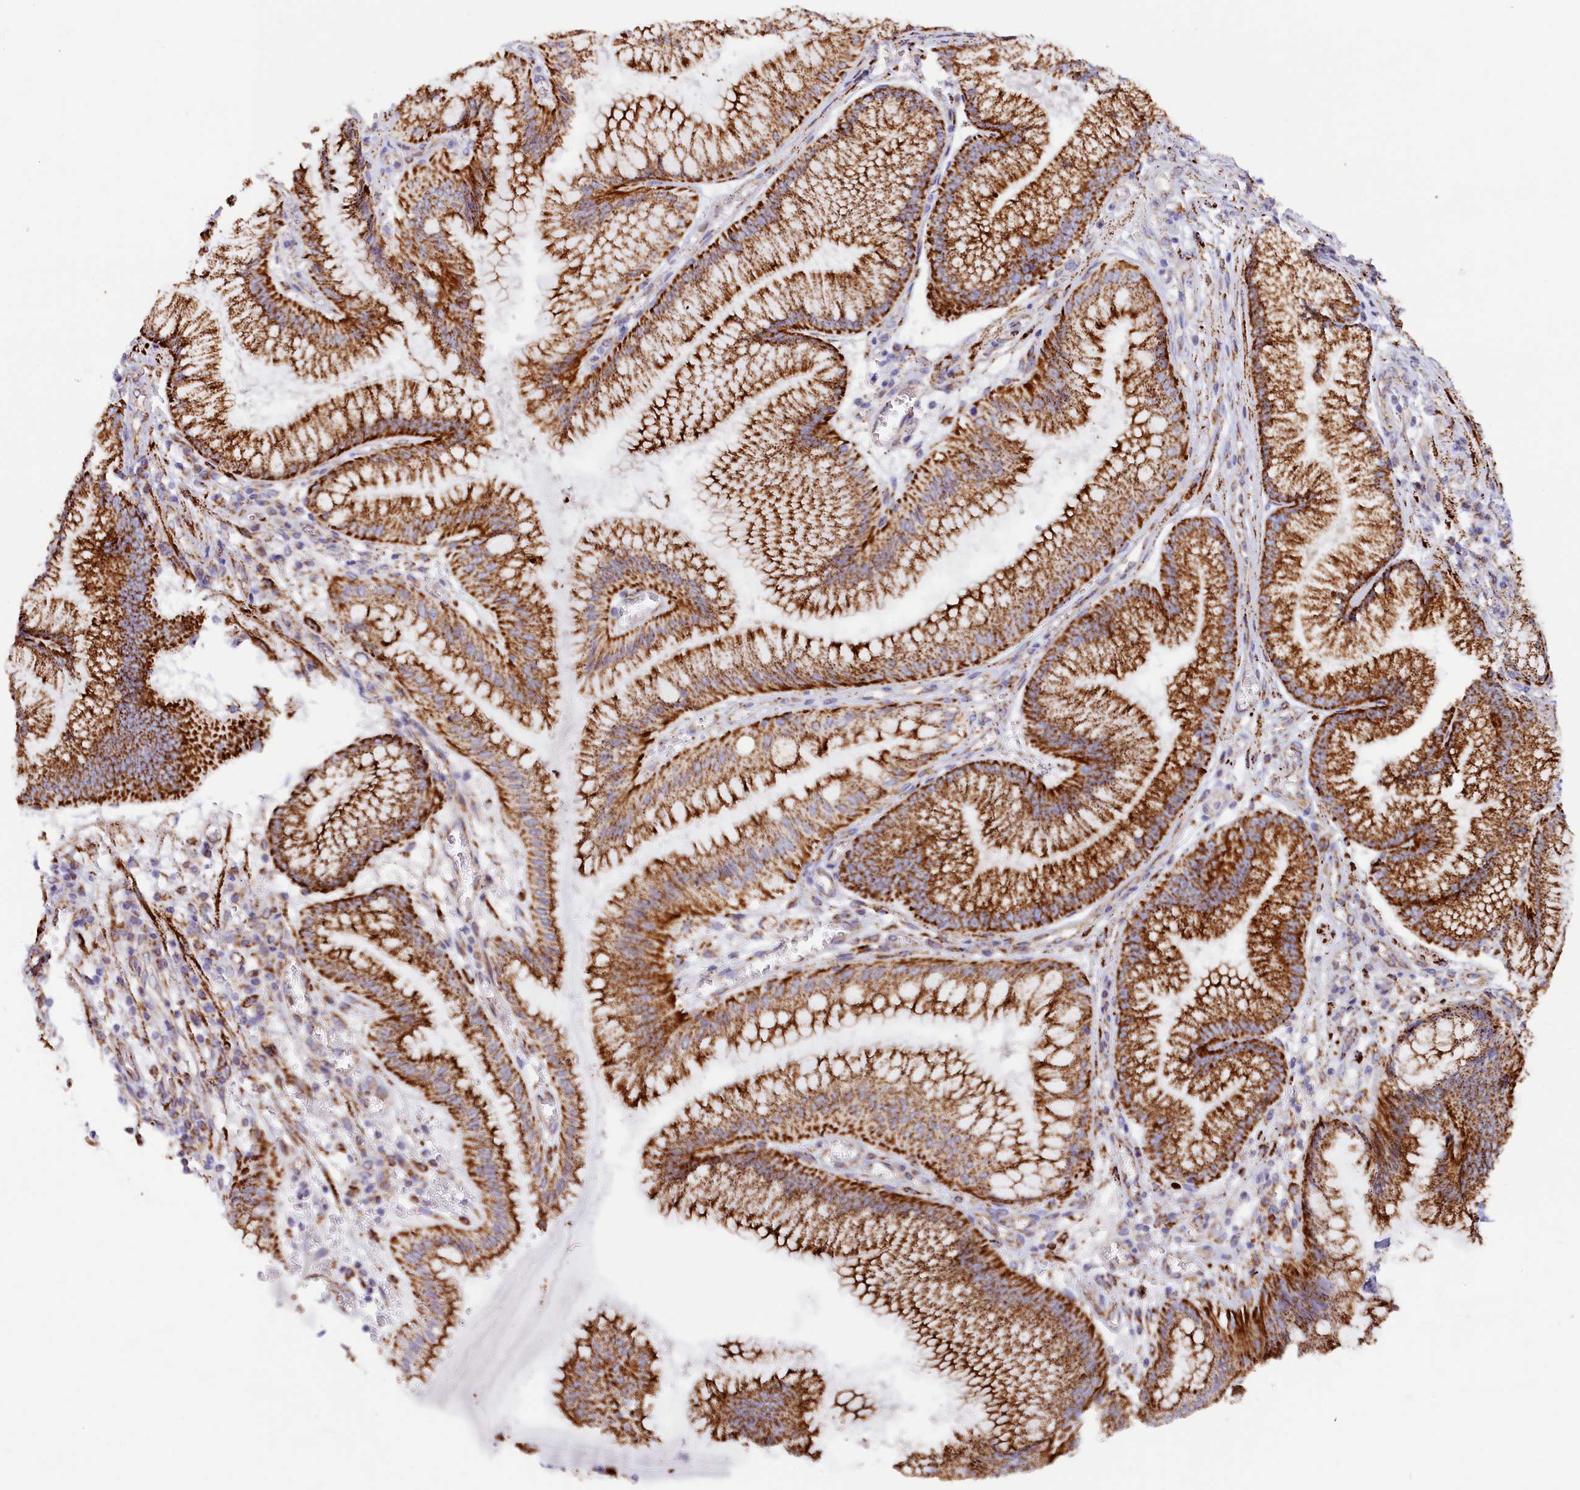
{"staining": {"intensity": "strong", "quantity": ">75%", "location": "cytoplasmic/membranous"}, "tissue": "stomach cancer", "cell_type": "Tumor cells", "image_type": "cancer", "snomed": [{"axis": "morphology", "description": "Adenocarcinoma, NOS"}, {"axis": "topography", "description": "Stomach"}], "caption": "Protein staining shows strong cytoplasmic/membranous positivity in about >75% of tumor cells in adenocarcinoma (stomach).", "gene": "AKTIP", "patient": {"sex": "male", "age": 59}}